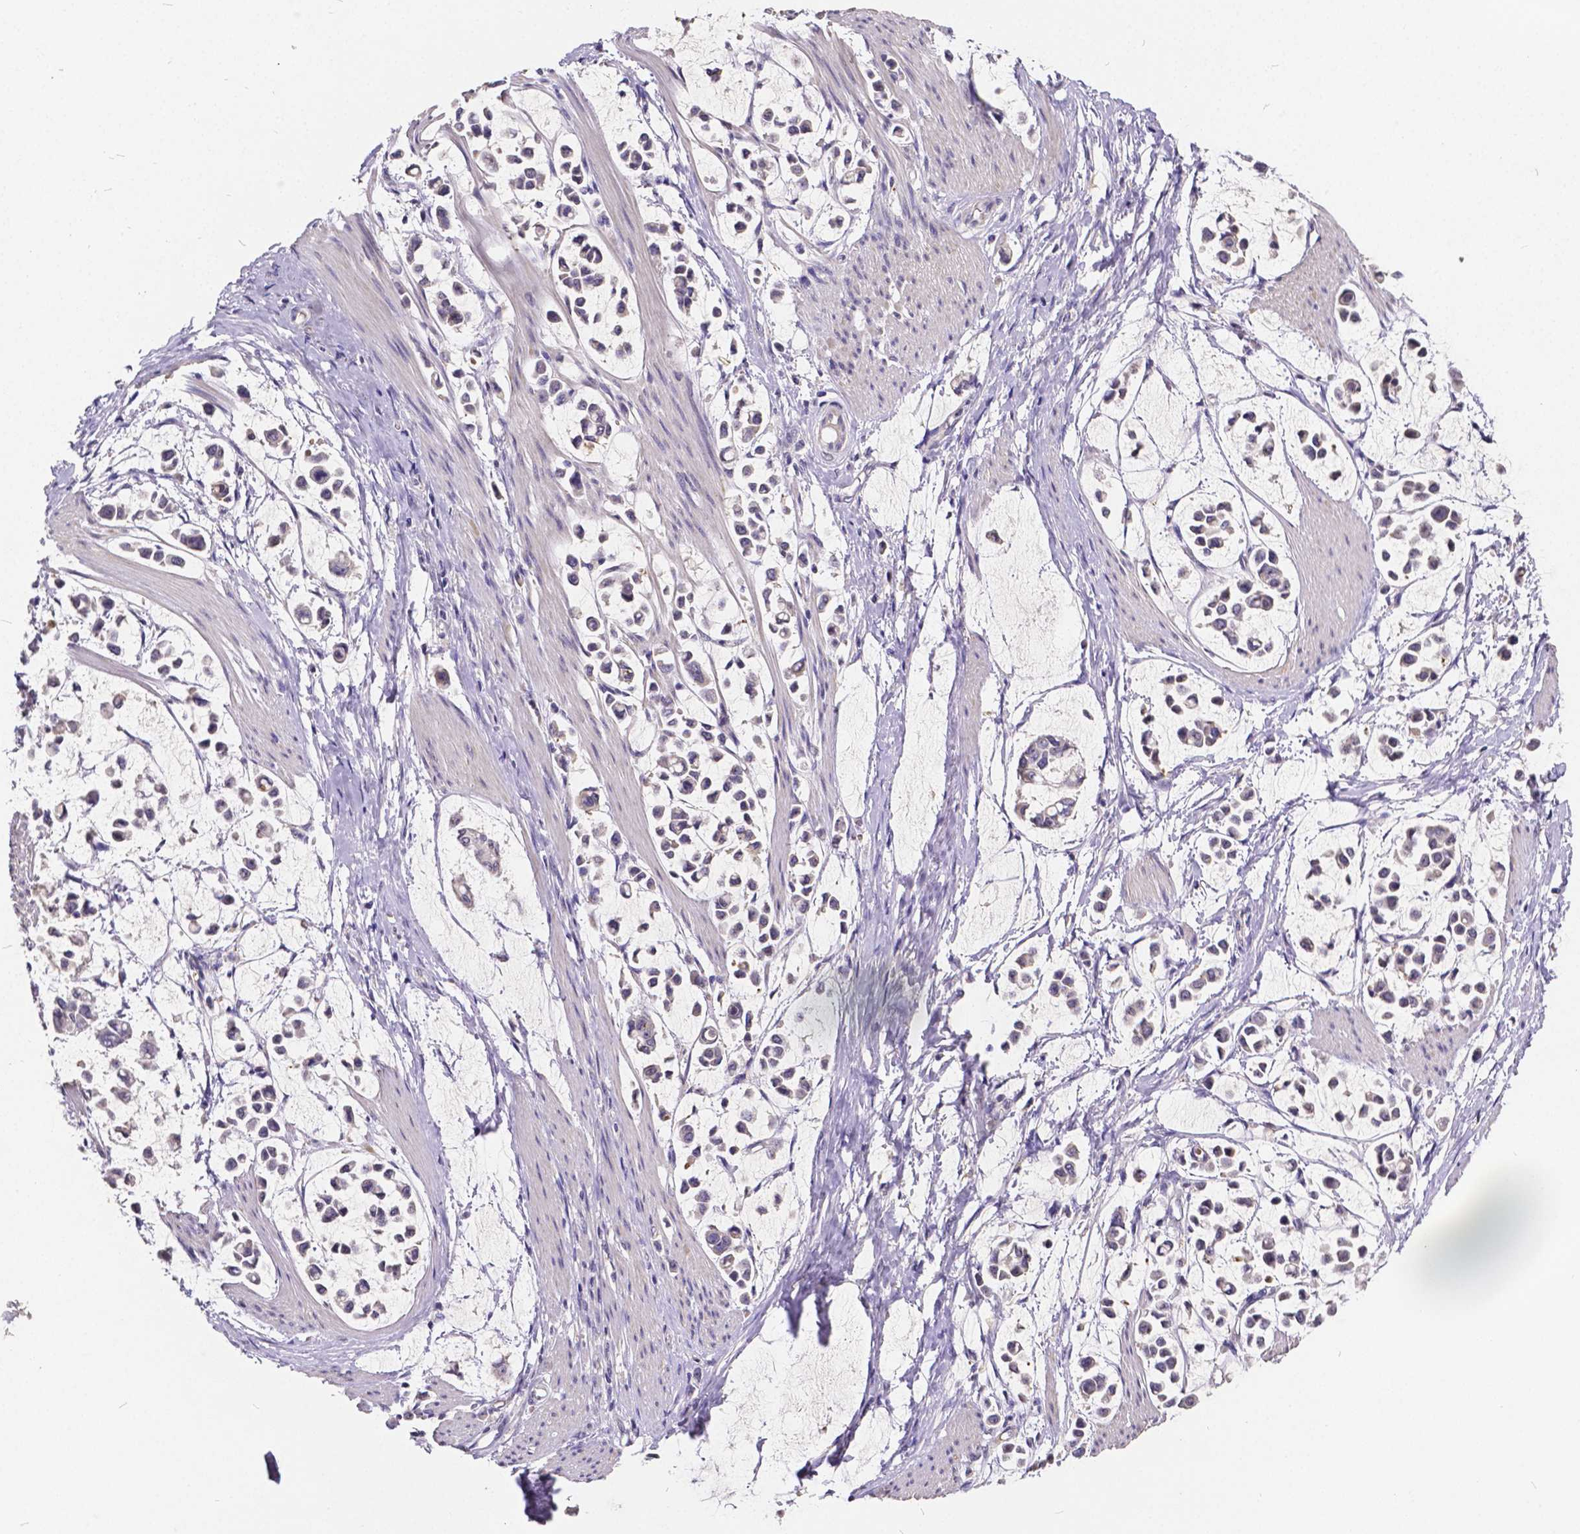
{"staining": {"intensity": "negative", "quantity": "none", "location": "none"}, "tissue": "stomach cancer", "cell_type": "Tumor cells", "image_type": "cancer", "snomed": [{"axis": "morphology", "description": "Adenocarcinoma, NOS"}, {"axis": "topography", "description": "Stomach"}], "caption": "Stomach cancer (adenocarcinoma) was stained to show a protein in brown. There is no significant positivity in tumor cells.", "gene": "CTNNA2", "patient": {"sex": "male", "age": 82}}